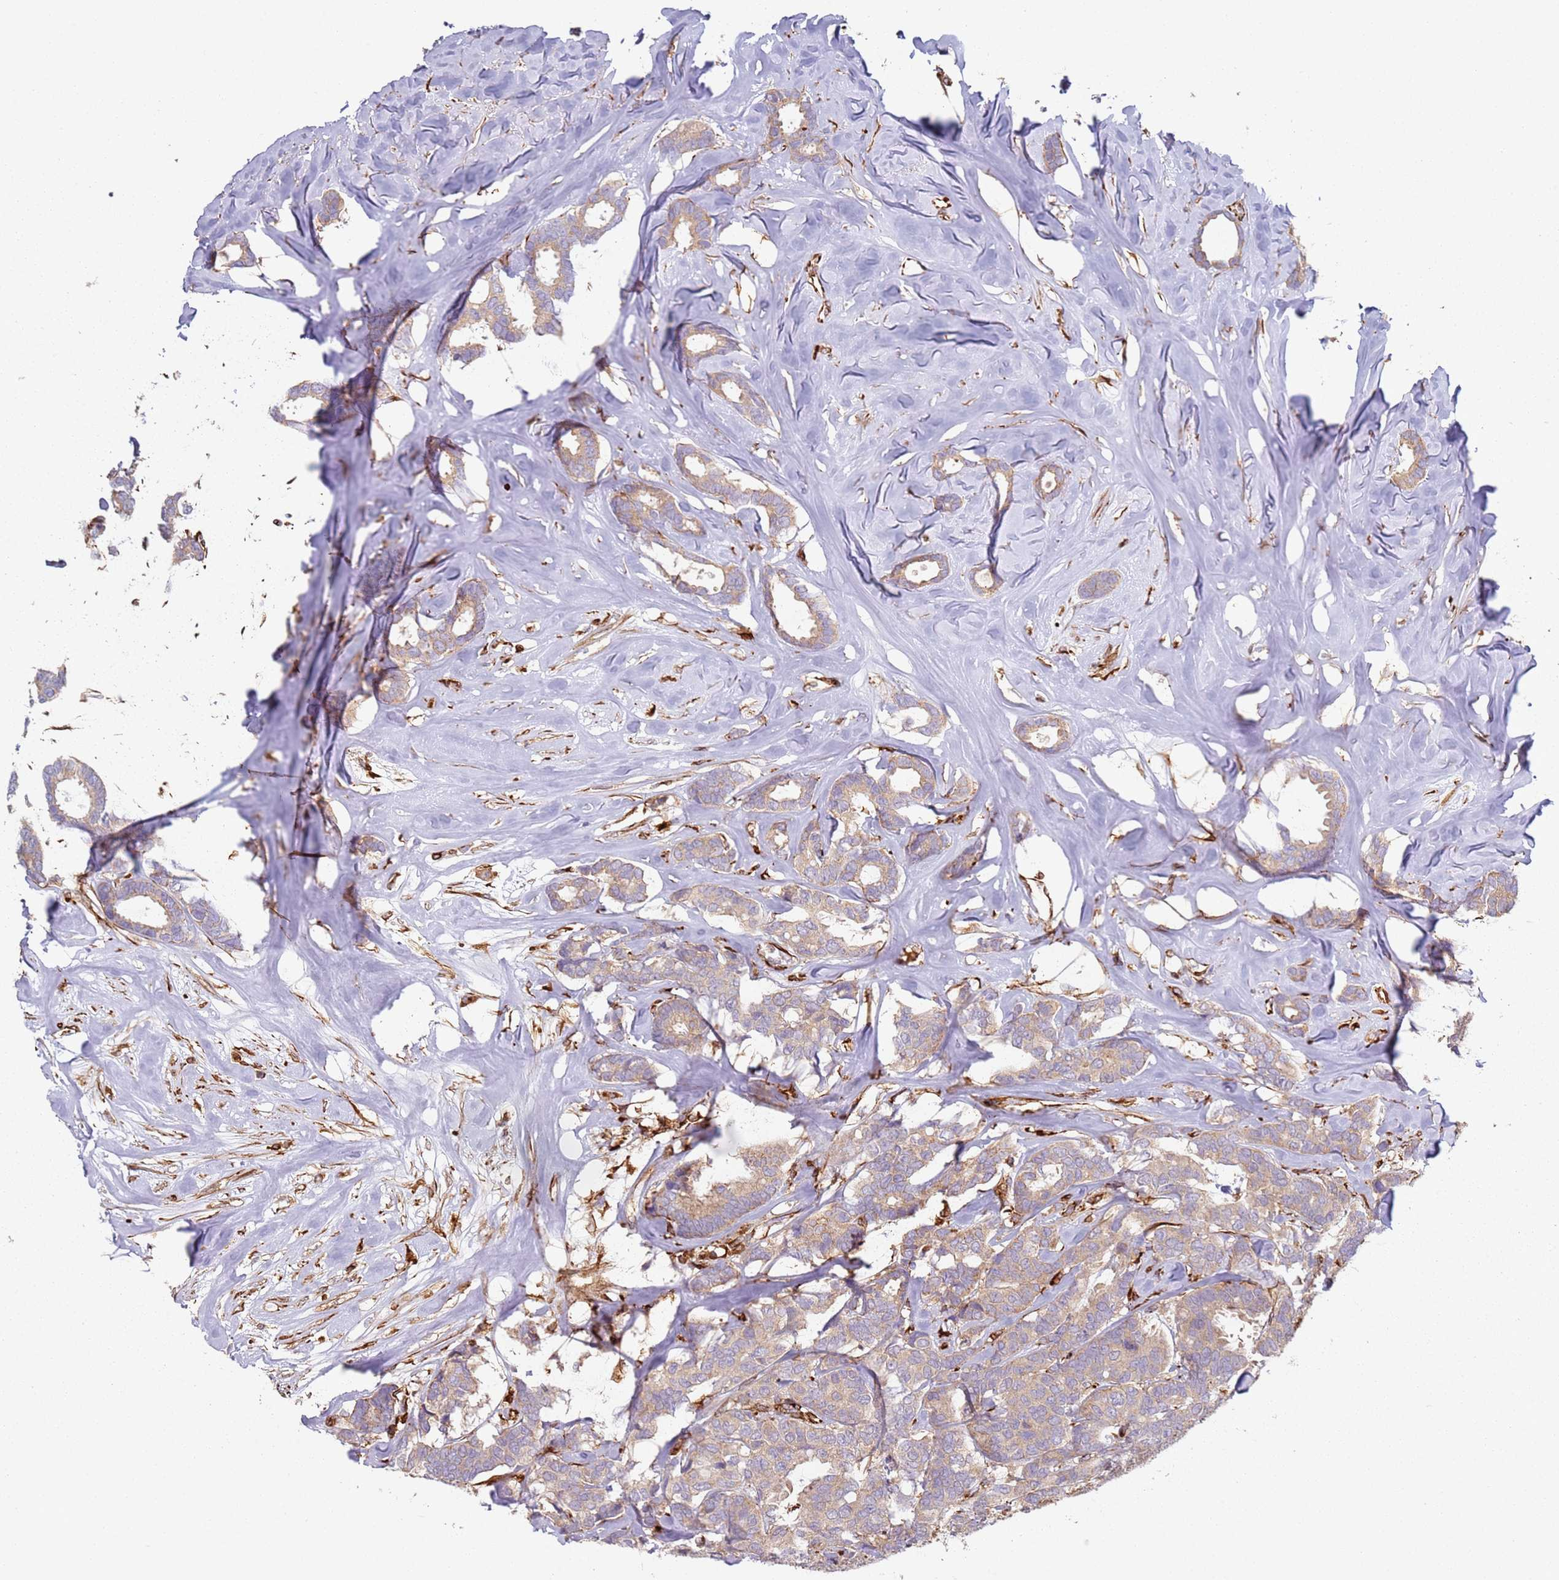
{"staining": {"intensity": "moderate", "quantity": ">75%", "location": "cytoplasmic/membranous"}, "tissue": "breast cancer", "cell_type": "Tumor cells", "image_type": "cancer", "snomed": [{"axis": "morphology", "description": "Duct carcinoma"}, {"axis": "topography", "description": "Breast"}], "caption": "Immunohistochemistry (IHC) of invasive ductal carcinoma (breast) displays medium levels of moderate cytoplasmic/membranous staining in approximately >75% of tumor cells. The staining was performed using DAB, with brown indicating positive protein expression. Nuclei are stained blue with hematoxylin.", "gene": "SNAPIN", "patient": {"sex": "female", "age": 87}}